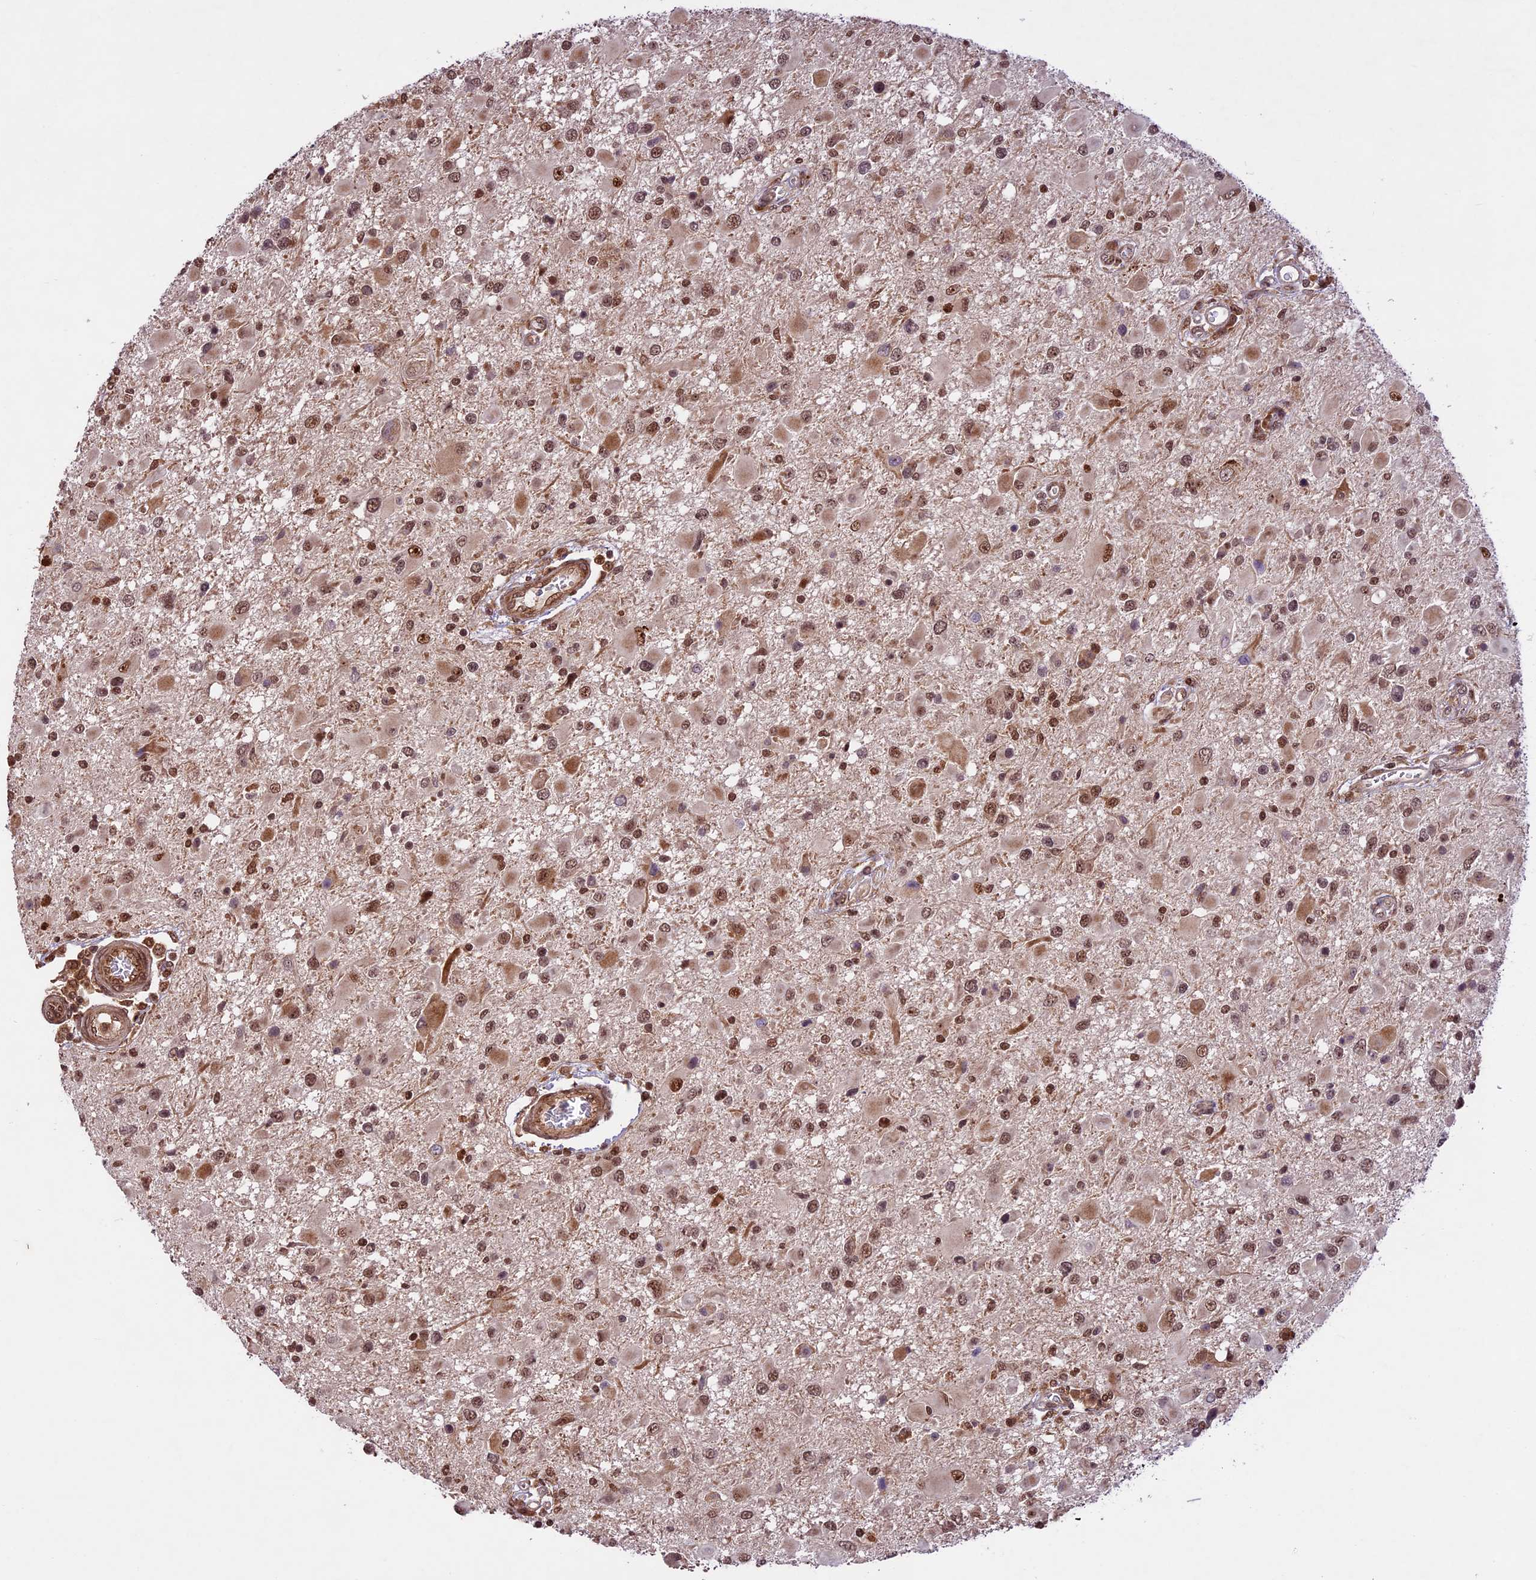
{"staining": {"intensity": "moderate", "quantity": ">75%", "location": "nuclear"}, "tissue": "glioma", "cell_type": "Tumor cells", "image_type": "cancer", "snomed": [{"axis": "morphology", "description": "Glioma, malignant, High grade"}, {"axis": "topography", "description": "Brain"}], "caption": "An image of malignant glioma (high-grade) stained for a protein demonstrates moderate nuclear brown staining in tumor cells. Using DAB (brown) and hematoxylin (blue) stains, captured at high magnification using brightfield microscopy.", "gene": "DHX38", "patient": {"sex": "male", "age": 53}}